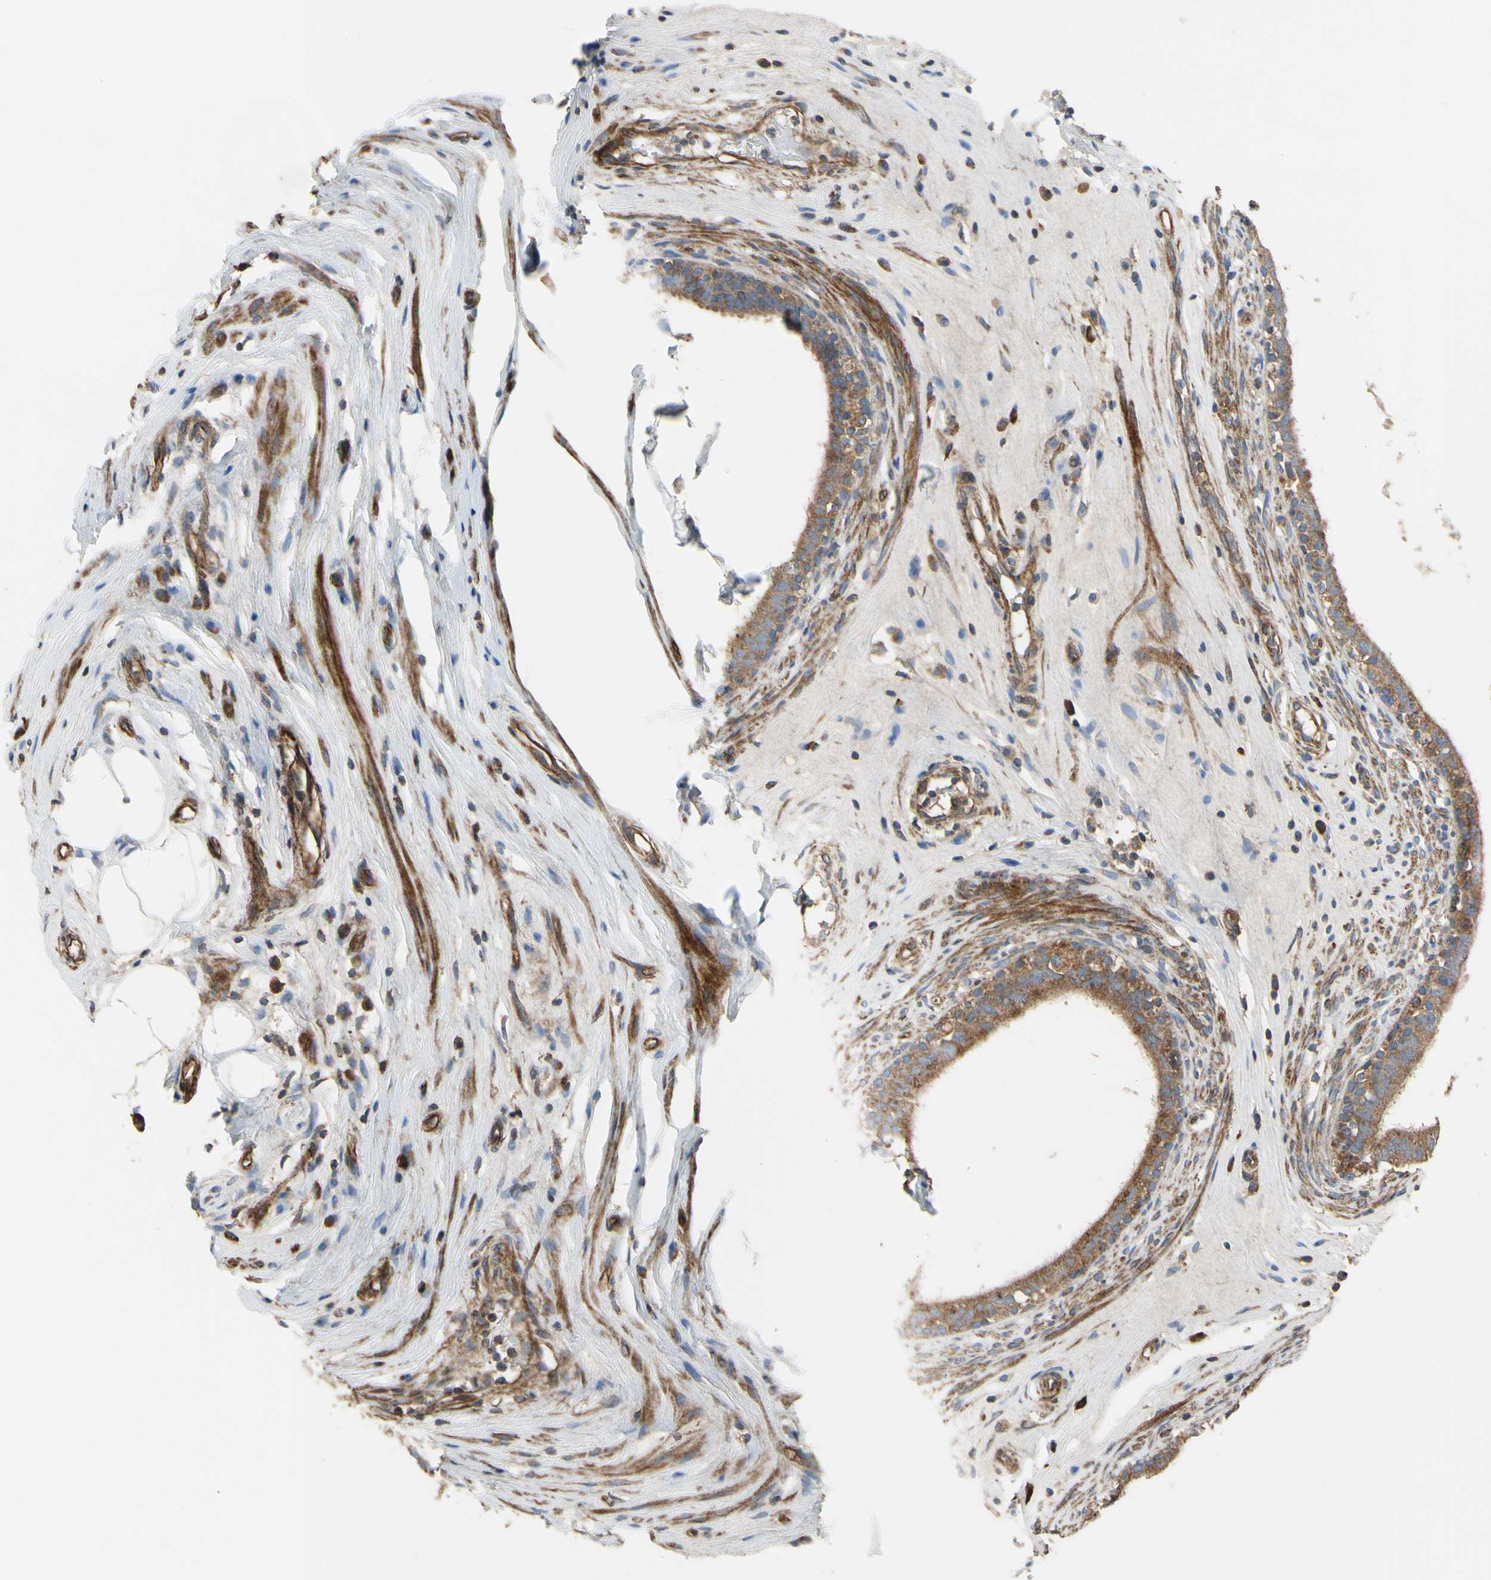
{"staining": {"intensity": "moderate", "quantity": ">75%", "location": "cytoplasmic/membranous"}, "tissue": "epididymis", "cell_type": "Glandular cells", "image_type": "normal", "snomed": [{"axis": "morphology", "description": "Normal tissue, NOS"}, {"axis": "morphology", "description": "Inflammation, NOS"}, {"axis": "topography", "description": "Epididymis"}], "caption": "This image demonstrates immunohistochemistry (IHC) staining of benign human epididymis, with medium moderate cytoplasmic/membranous expression in approximately >75% of glandular cells.", "gene": "BECN1", "patient": {"sex": "male", "age": 84}}